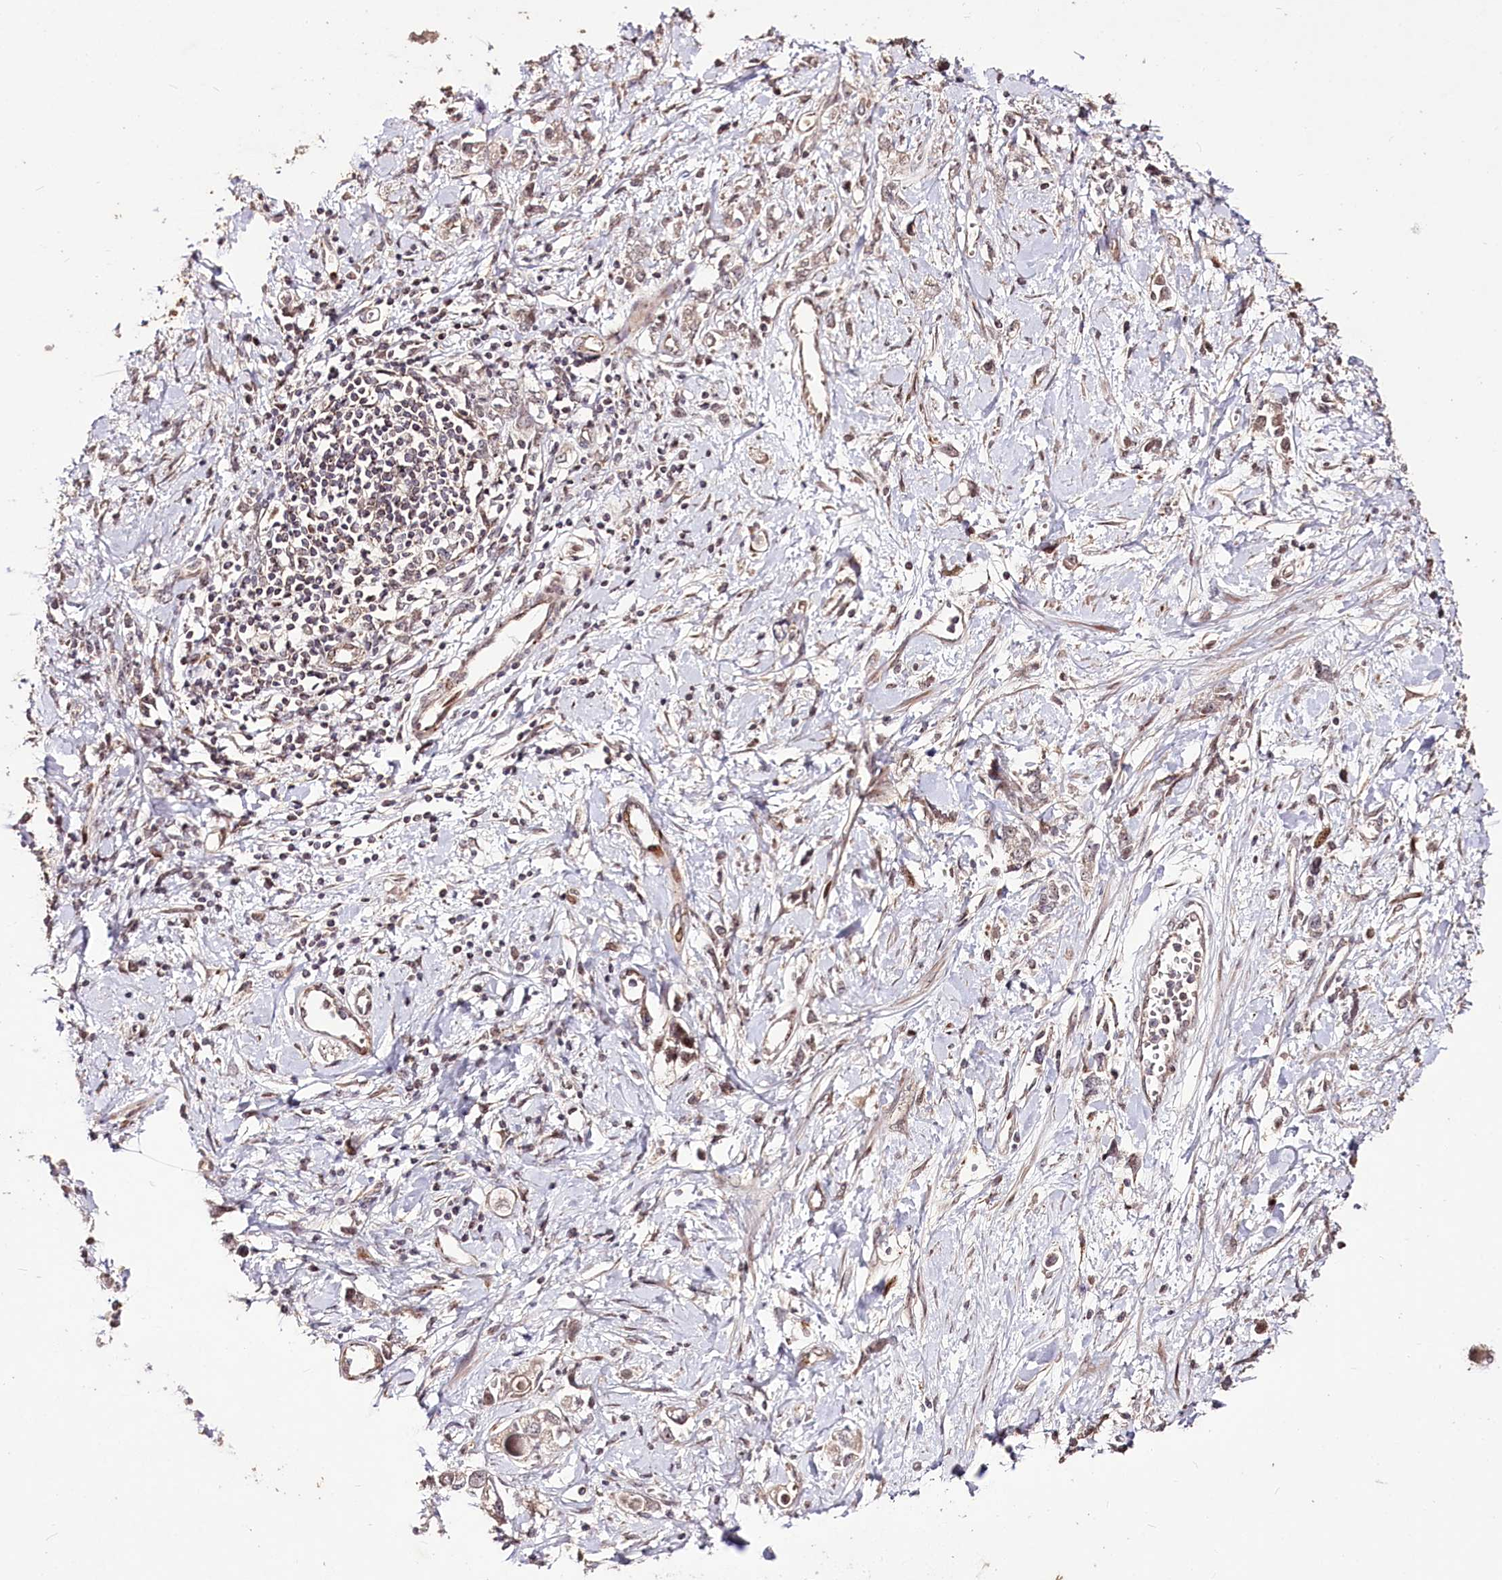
{"staining": {"intensity": "negative", "quantity": "none", "location": "none"}, "tissue": "stomach cancer", "cell_type": "Tumor cells", "image_type": "cancer", "snomed": [{"axis": "morphology", "description": "Adenocarcinoma, NOS"}, {"axis": "topography", "description": "Stomach"}], "caption": "This is an immunohistochemistry photomicrograph of human stomach cancer. There is no staining in tumor cells.", "gene": "CARD19", "patient": {"sex": "female", "age": 76}}